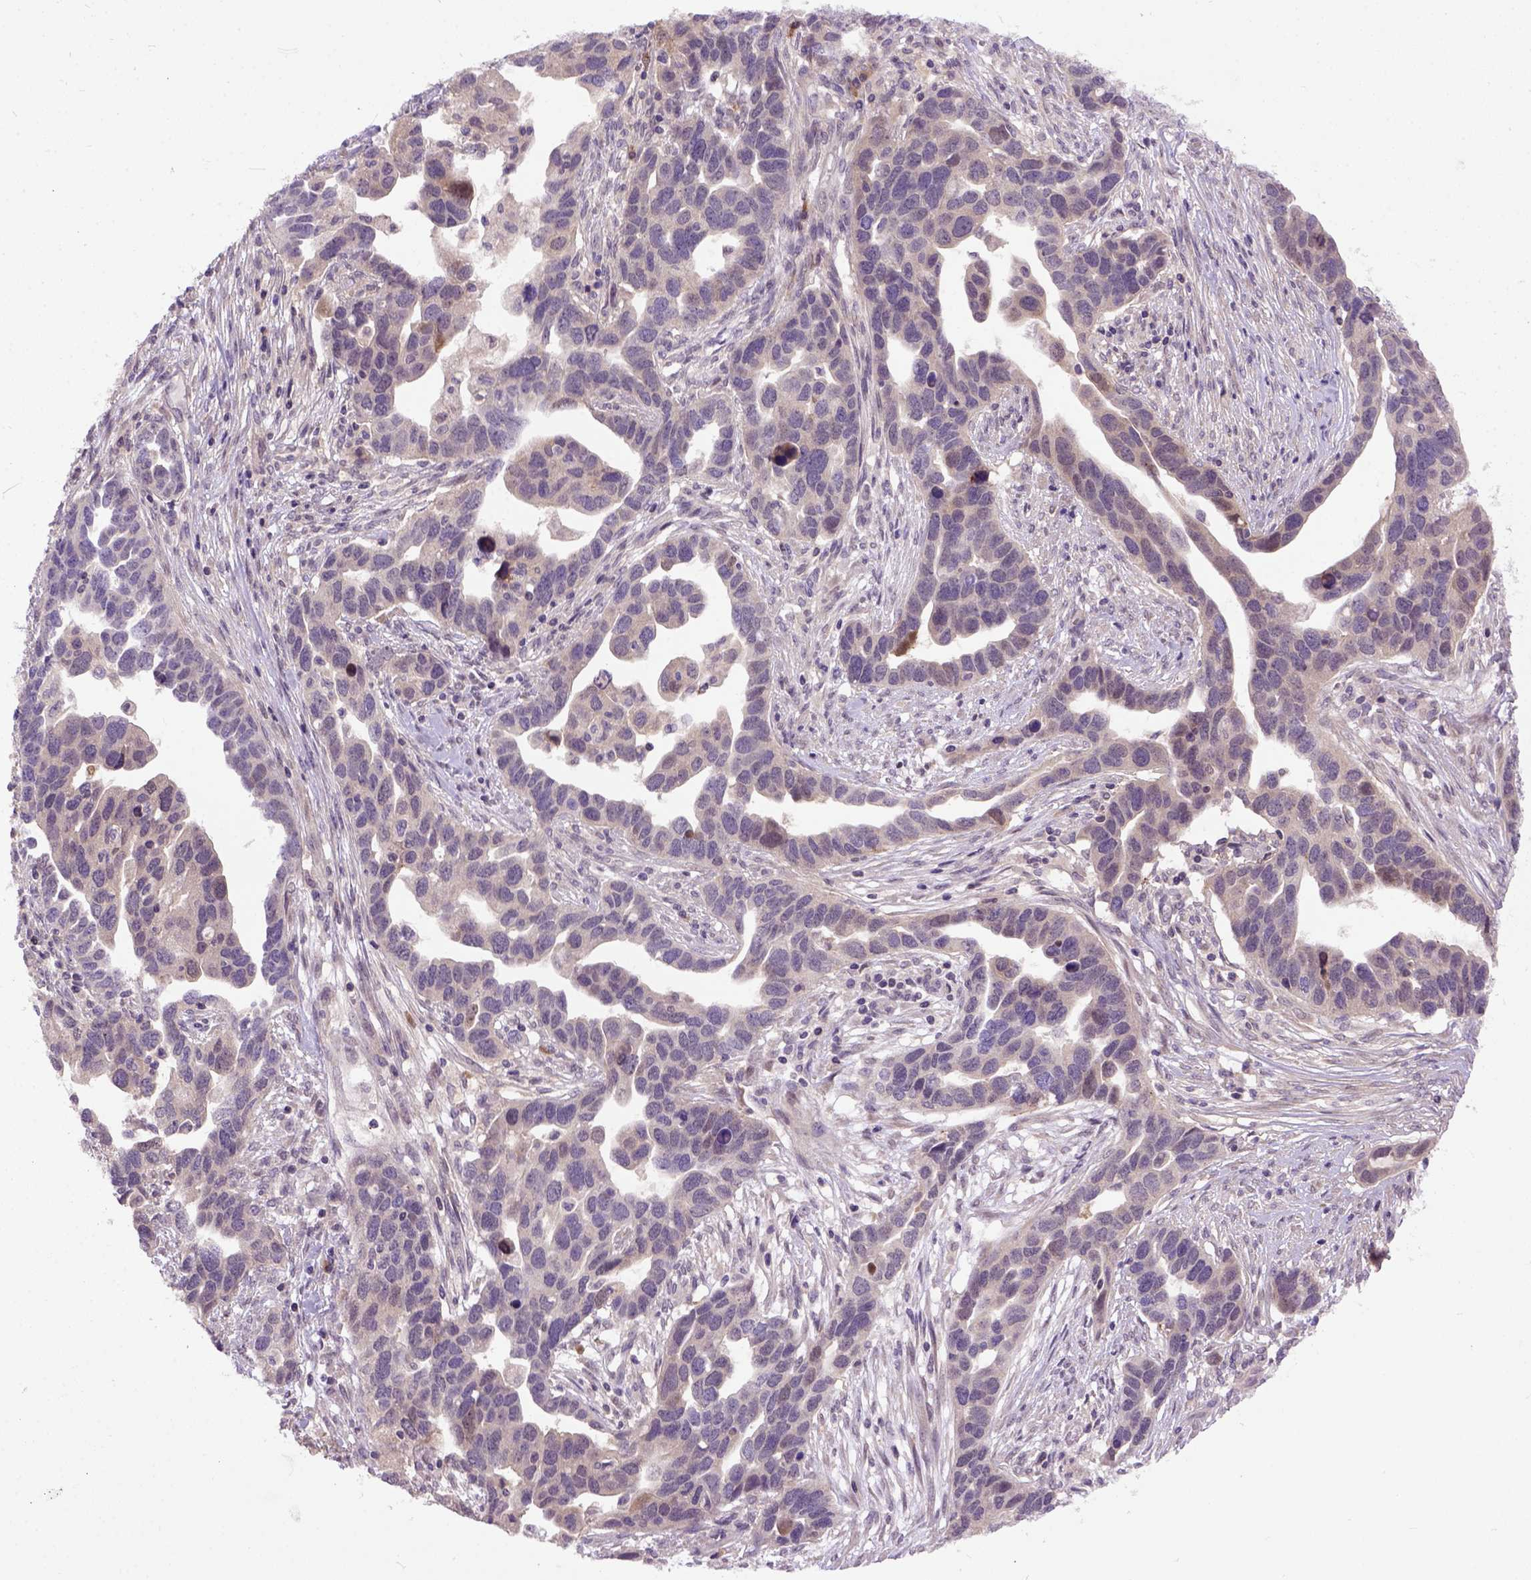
{"staining": {"intensity": "weak", "quantity": "<25%", "location": "cytoplasmic/membranous"}, "tissue": "ovarian cancer", "cell_type": "Tumor cells", "image_type": "cancer", "snomed": [{"axis": "morphology", "description": "Cystadenocarcinoma, serous, NOS"}, {"axis": "topography", "description": "Ovary"}], "caption": "IHC histopathology image of neoplastic tissue: human ovarian serous cystadenocarcinoma stained with DAB (3,3'-diaminobenzidine) exhibits no significant protein staining in tumor cells.", "gene": "CPNE1", "patient": {"sex": "female", "age": 54}}